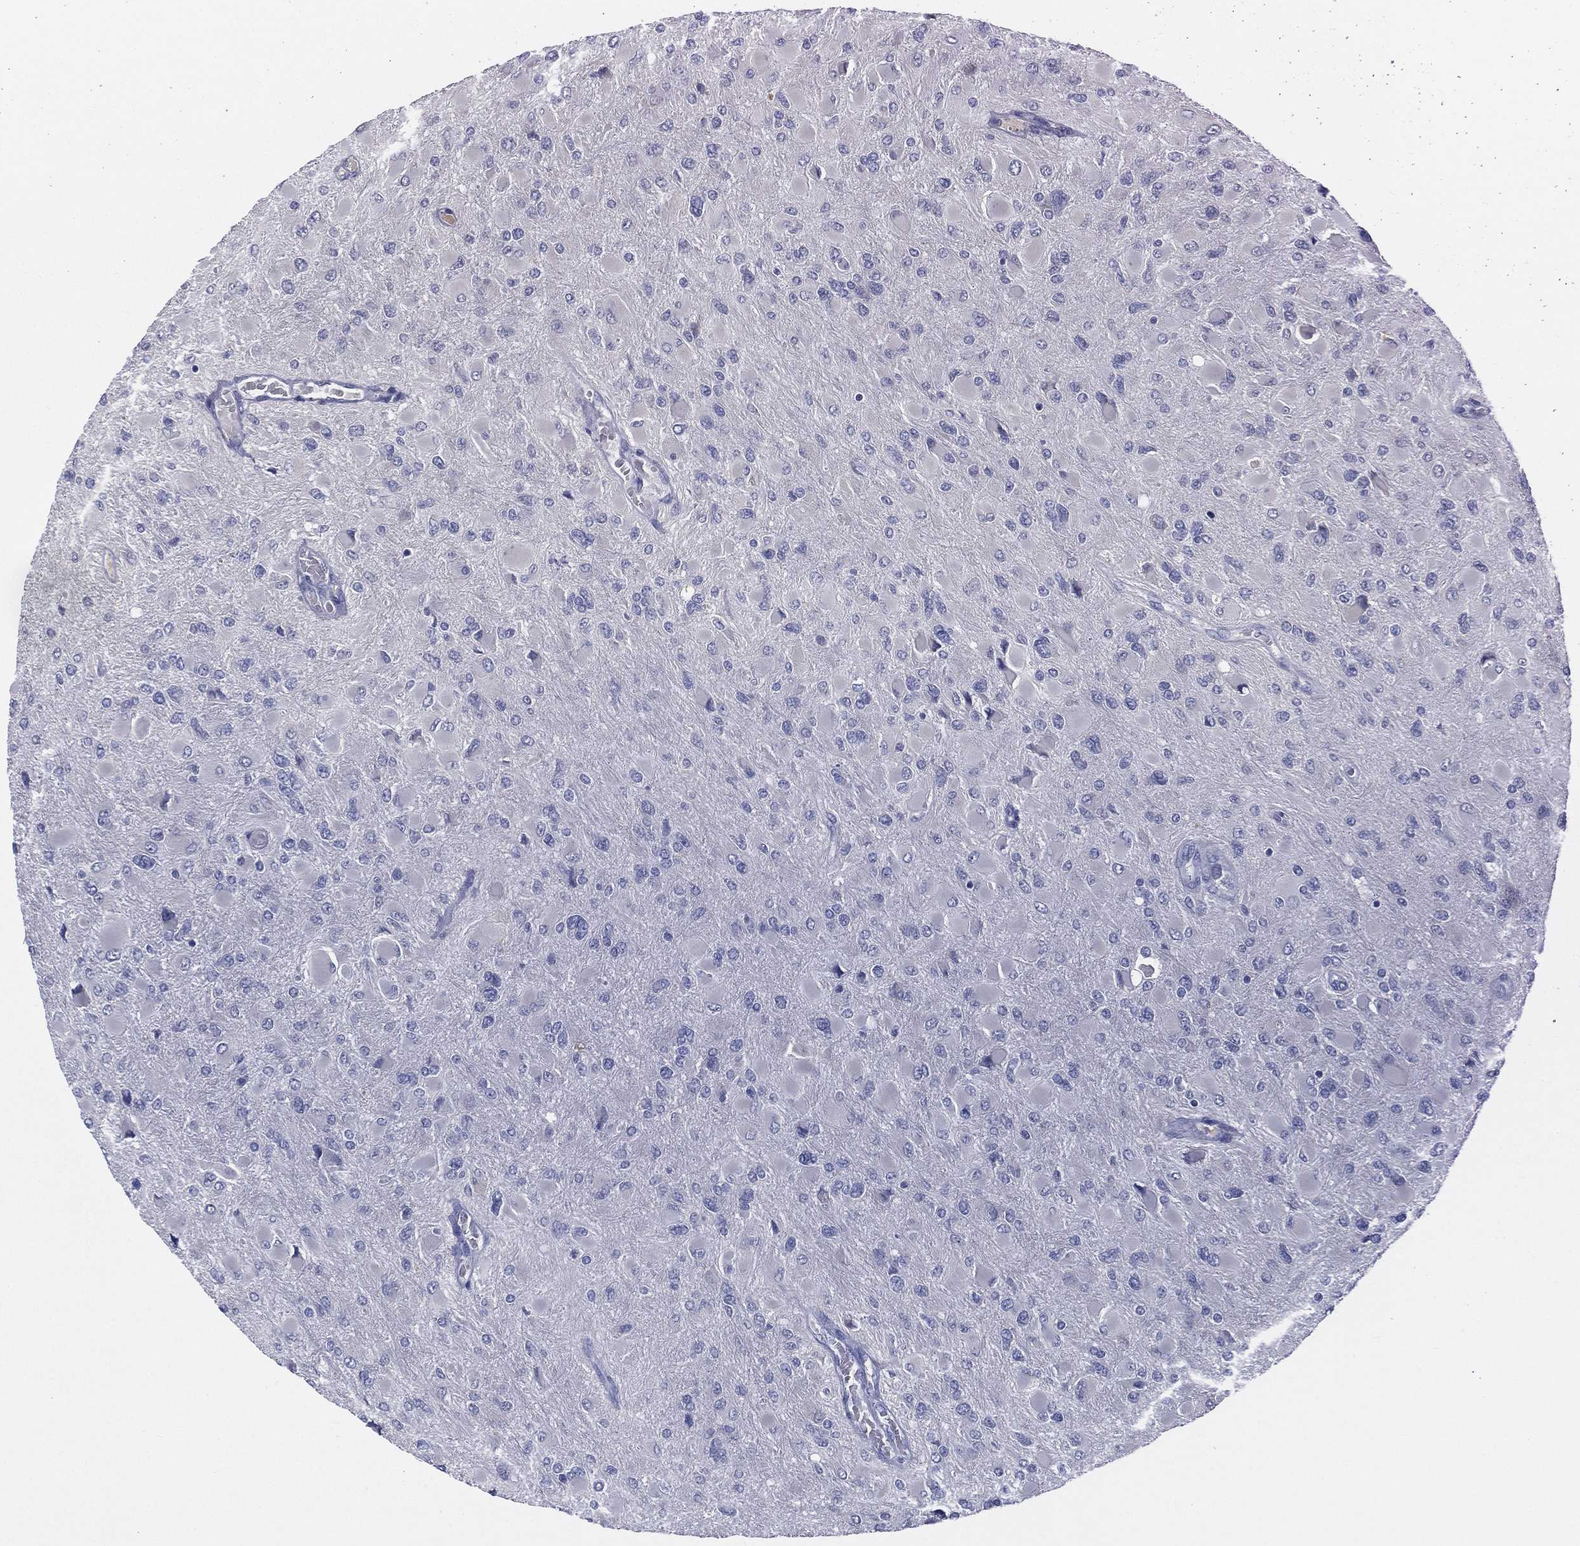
{"staining": {"intensity": "negative", "quantity": "none", "location": "none"}, "tissue": "glioma", "cell_type": "Tumor cells", "image_type": "cancer", "snomed": [{"axis": "morphology", "description": "Glioma, malignant, High grade"}, {"axis": "topography", "description": "Cerebral cortex"}], "caption": "A high-resolution photomicrograph shows IHC staining of glioma, which shows no significant positivity in tumor cells. (DAB (3,3'-diaminobenzidine) immunohistochemistry visualized using brightfield microscopy, high magnification).", "gene": "STS", "patient": {"sex": "female", "age": 36}}